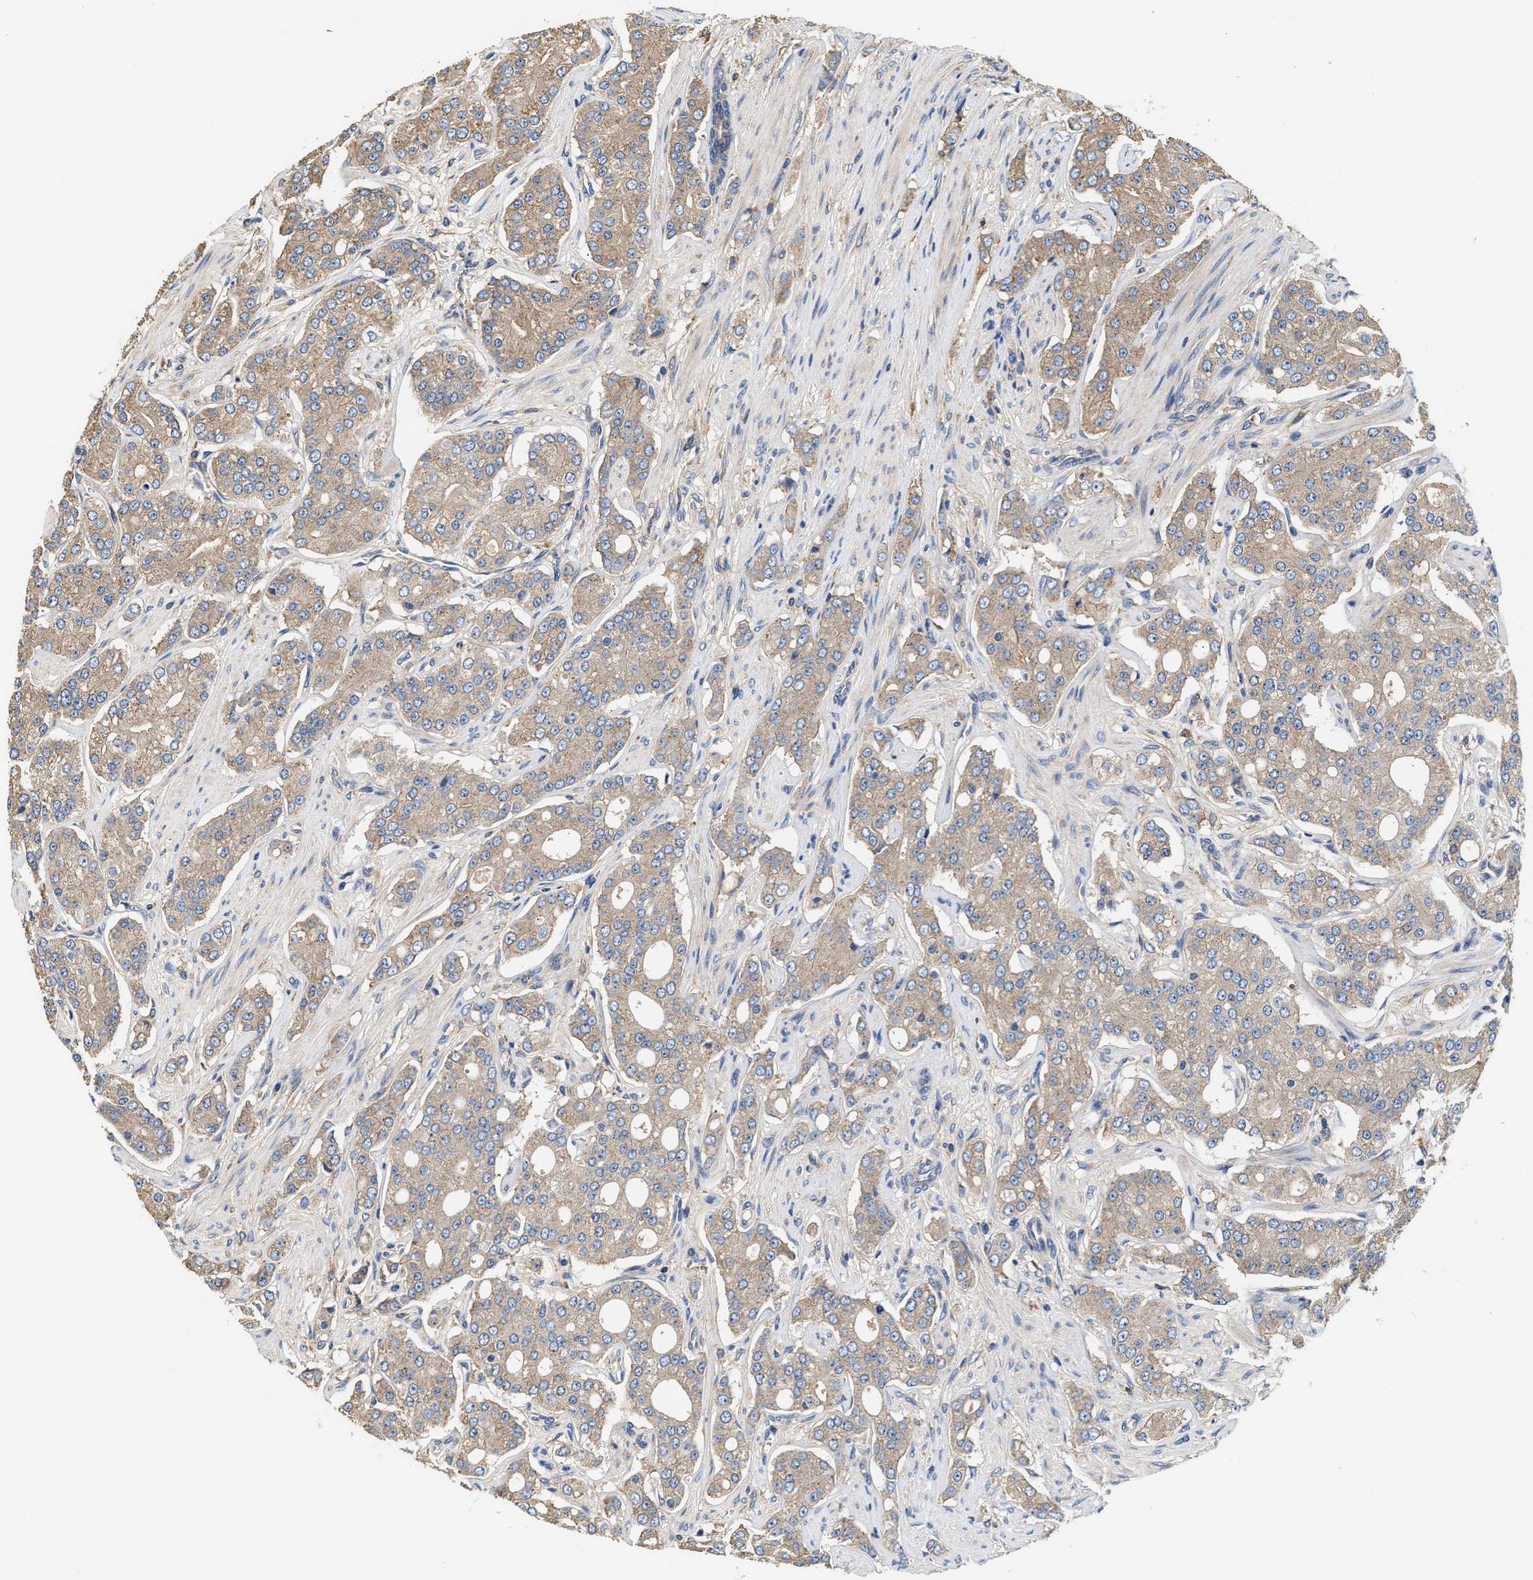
{"staining": {"intensity": "weak", "quantity": ">75%", "location": "cytoplasmic/membranous"}, "tissue": "prostate cancer", "cell_type": "Tumor cells", "image_type": "cancer", "snomed": [{"axis": "morphology", "description": "Adenocarcinoma, High grade"}, {"axis": "topography", "description": "Prostate"}], "caption": "This image exhibits immunohistochemistry staining of prostate high-grade adenocarcinoma, with low weak cytoplasmic/membranous staining in about >75% of tumor cells.", "gene": "KLB", "patient": {"sex": "male", "age": 71}}